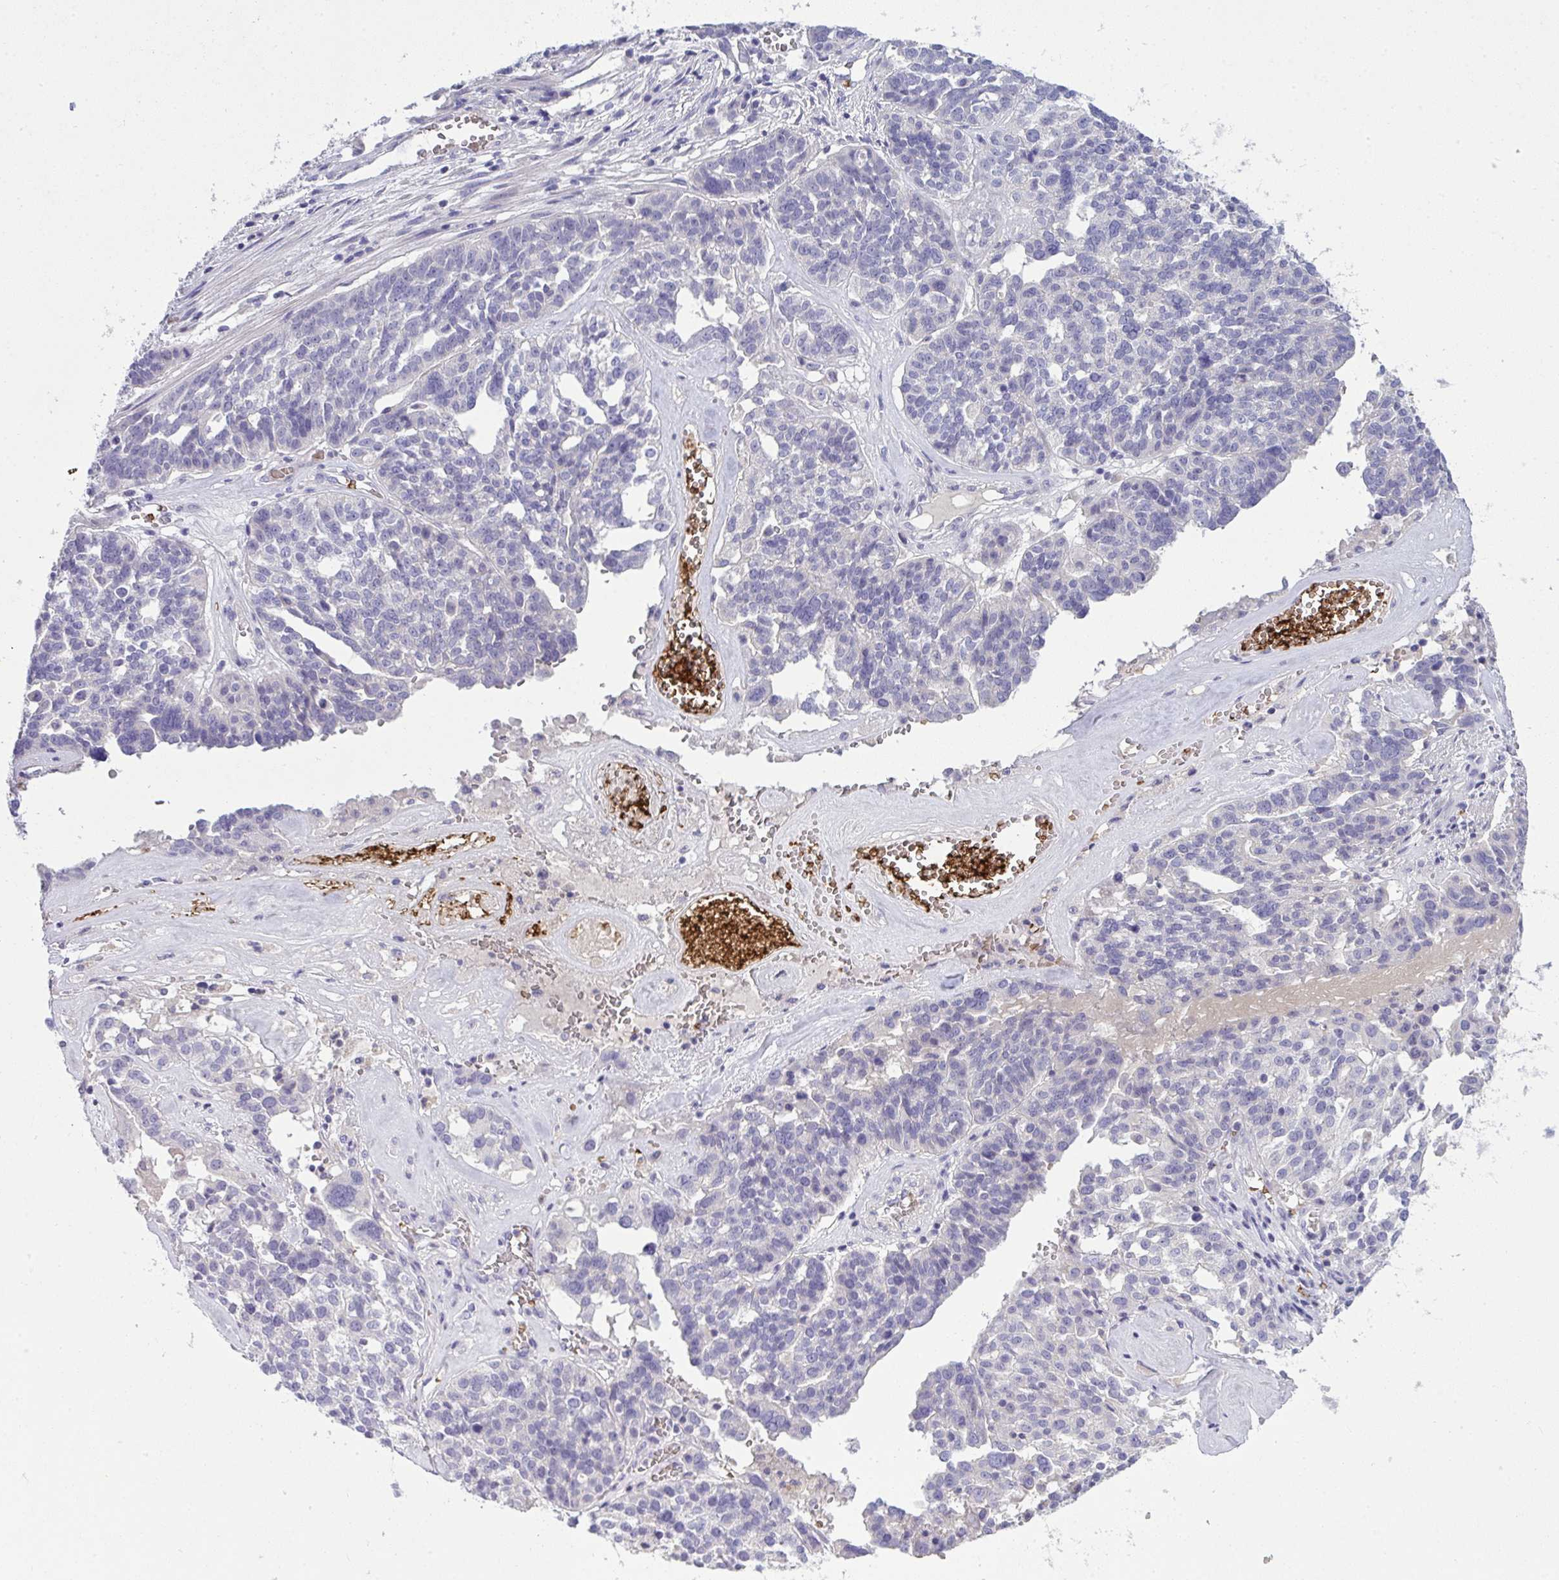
{"staining": {"intensity": "negative", "quantity": "none", "location": "none"}, "tissue": "ovarian cancer", "cell_type": "Tumor cells", "image_type": "cancer", "snomed": [{"axis": "morphology", "description": "Cystadenocarcinoma, serous, NOS"}, {"axis": "topography", "description": "Ovary"}], "caption": "Immunohistochemical staining of human ovarian cancer displays no significant expression in tumor cells.", "gene": "SPTB", "patient": {"sex": "female", "age": 59}}